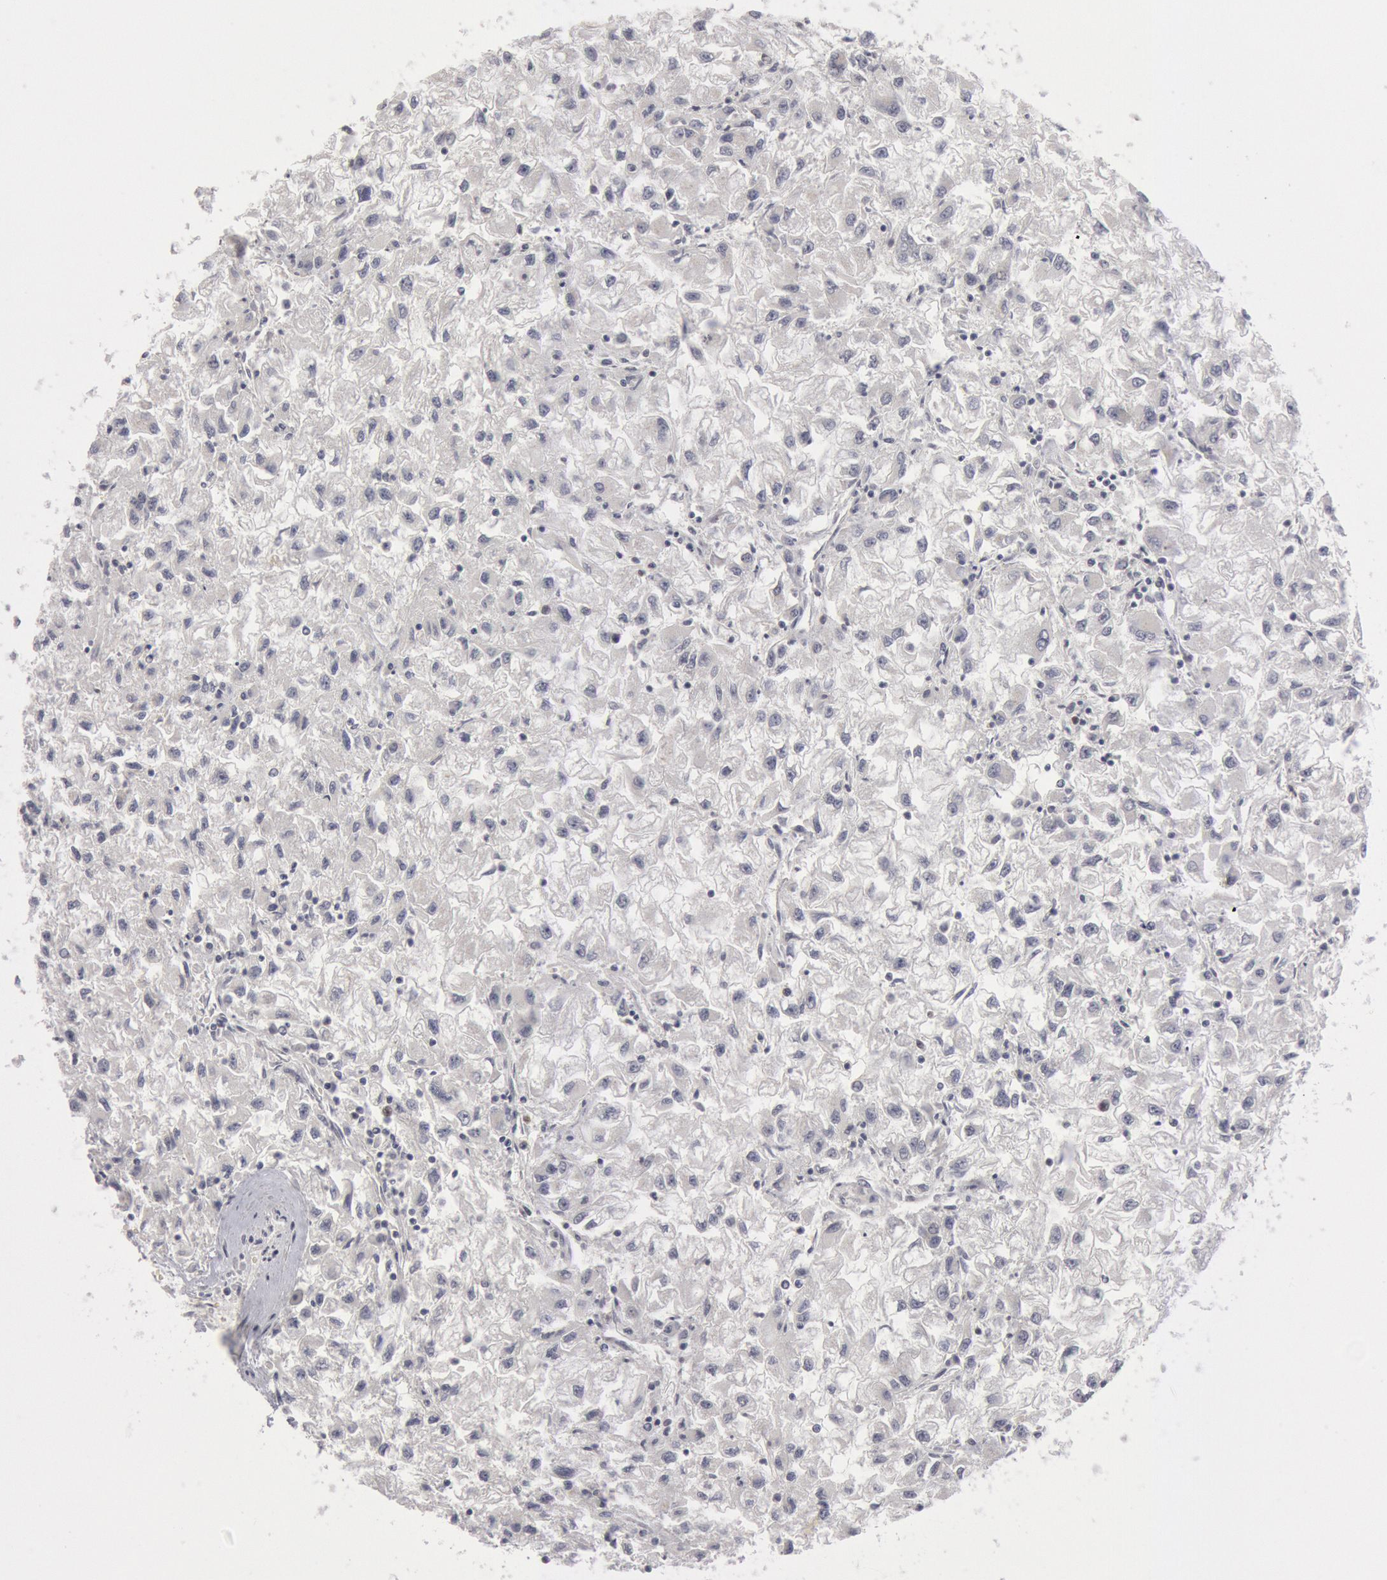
{"staining": {"intensity": "negative", "quantity": "none", "location": "none"}, "tissue": "renal cancer", "cell_type": "Tumor cells", "image_type": "cancer", "snomed": [{"axis": "morphology", "description": "Adenocarcinoma, NOS"}, {"axis": "topography", "description": "Kidney"}], "caption": "Tumor cells show no significant staining in adenocarcinoma (renal).", "gene": "WDHD1", "patient": {"sex": "male", "age": 59}}